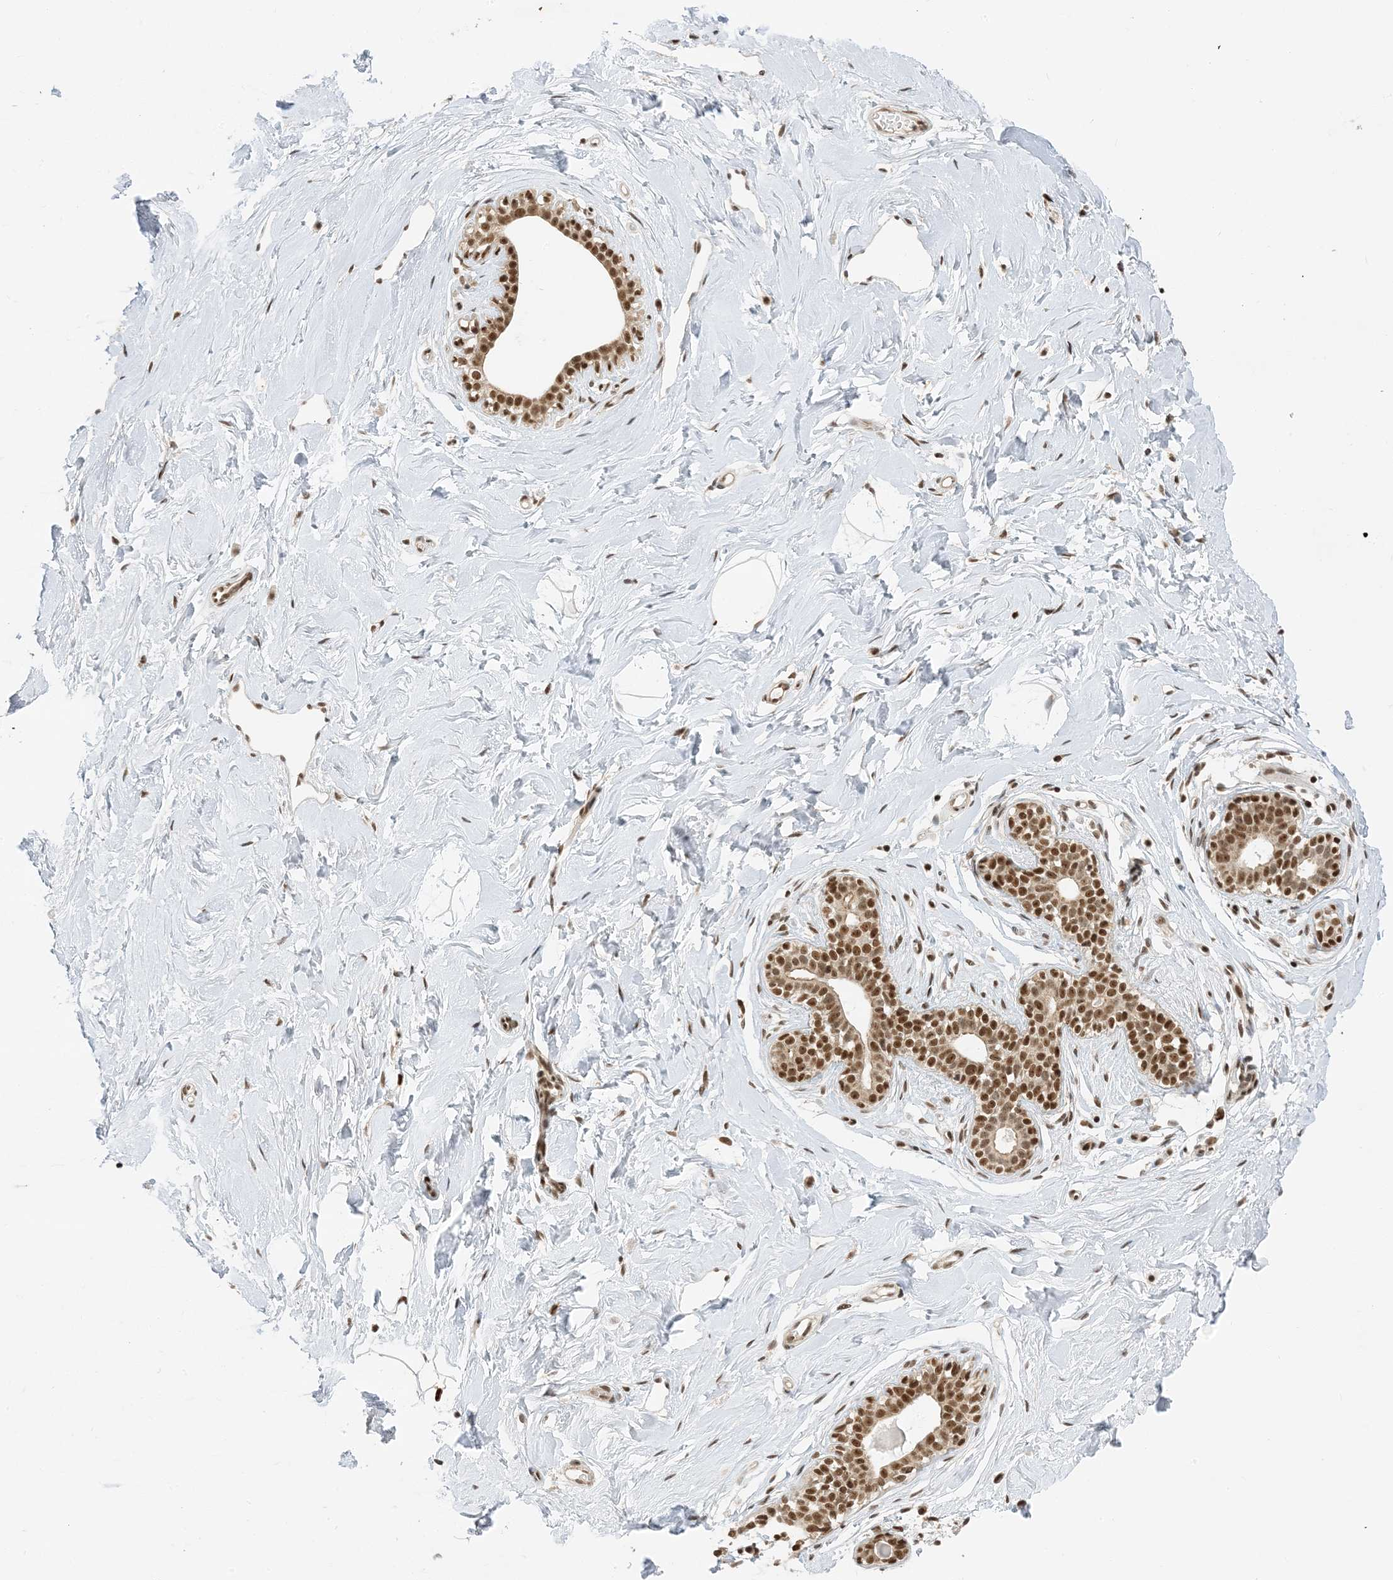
{"staining": {"intensity": "moderate", "quantity": ">75%", "location": "nuclear"}, "tissue": "breast", "cell_type": "Adipocytes", "image_type": "normal", "snomed": [{"axis": "morphology", "description": "Normal tissue, NOS"}, {"axis": "morphology", "description": "Adenoma, NOS"}, {"axis": "topography", "description": "Breast"}], "caption": "A high-resolution image shows immunohistochemistry (IHC) staining of normal breast, which exhibits moderate nuclear expression in approximately >75% of adipocytes.", "gene": "ZNF740", "patient": {"sex": "female", "age": 23}}